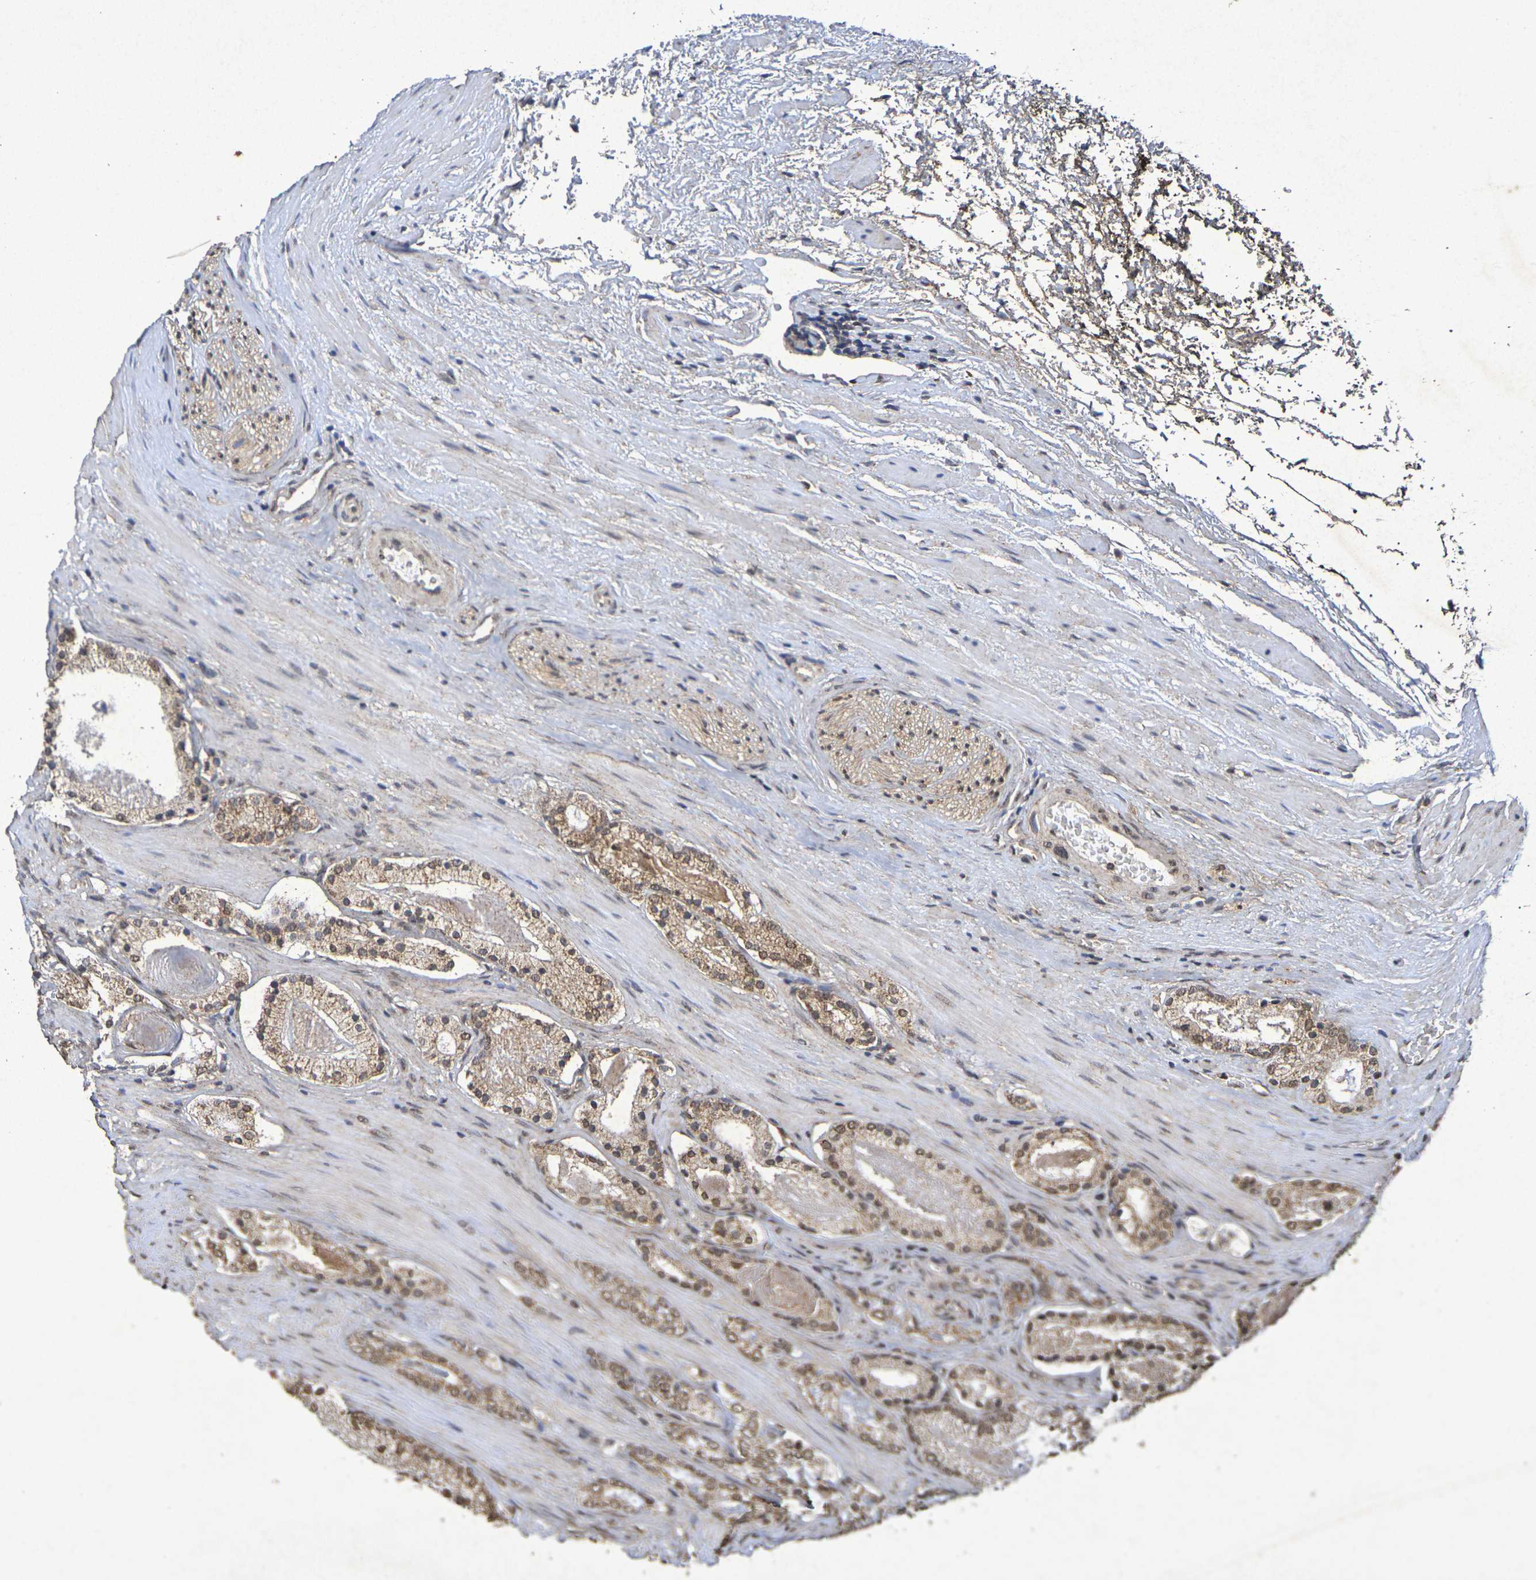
{"staining": {"intensity": "moderate", "quantity": ">75%", "location": "cytoplasmic/membranous,nuclear"}, "tissue": "prostate cancer", "cell_type": "Tumor cells", "image_type": "cancer", "snomed": [{"axis": "morphology", "description": "Adenocarcinoma, Low grade"}, {"axis": "topography", "description": "Prostate"}], "caption": "Human adenocarcinoma (low-grade) (prostate) stained with a brown dye demonstrates moderate cytoplasmic/membranous and nuclear positive staining in about >75% of tumor cells.", "gene": "GUCY1A2", "patient": {"sex": "male", "age": 59}}